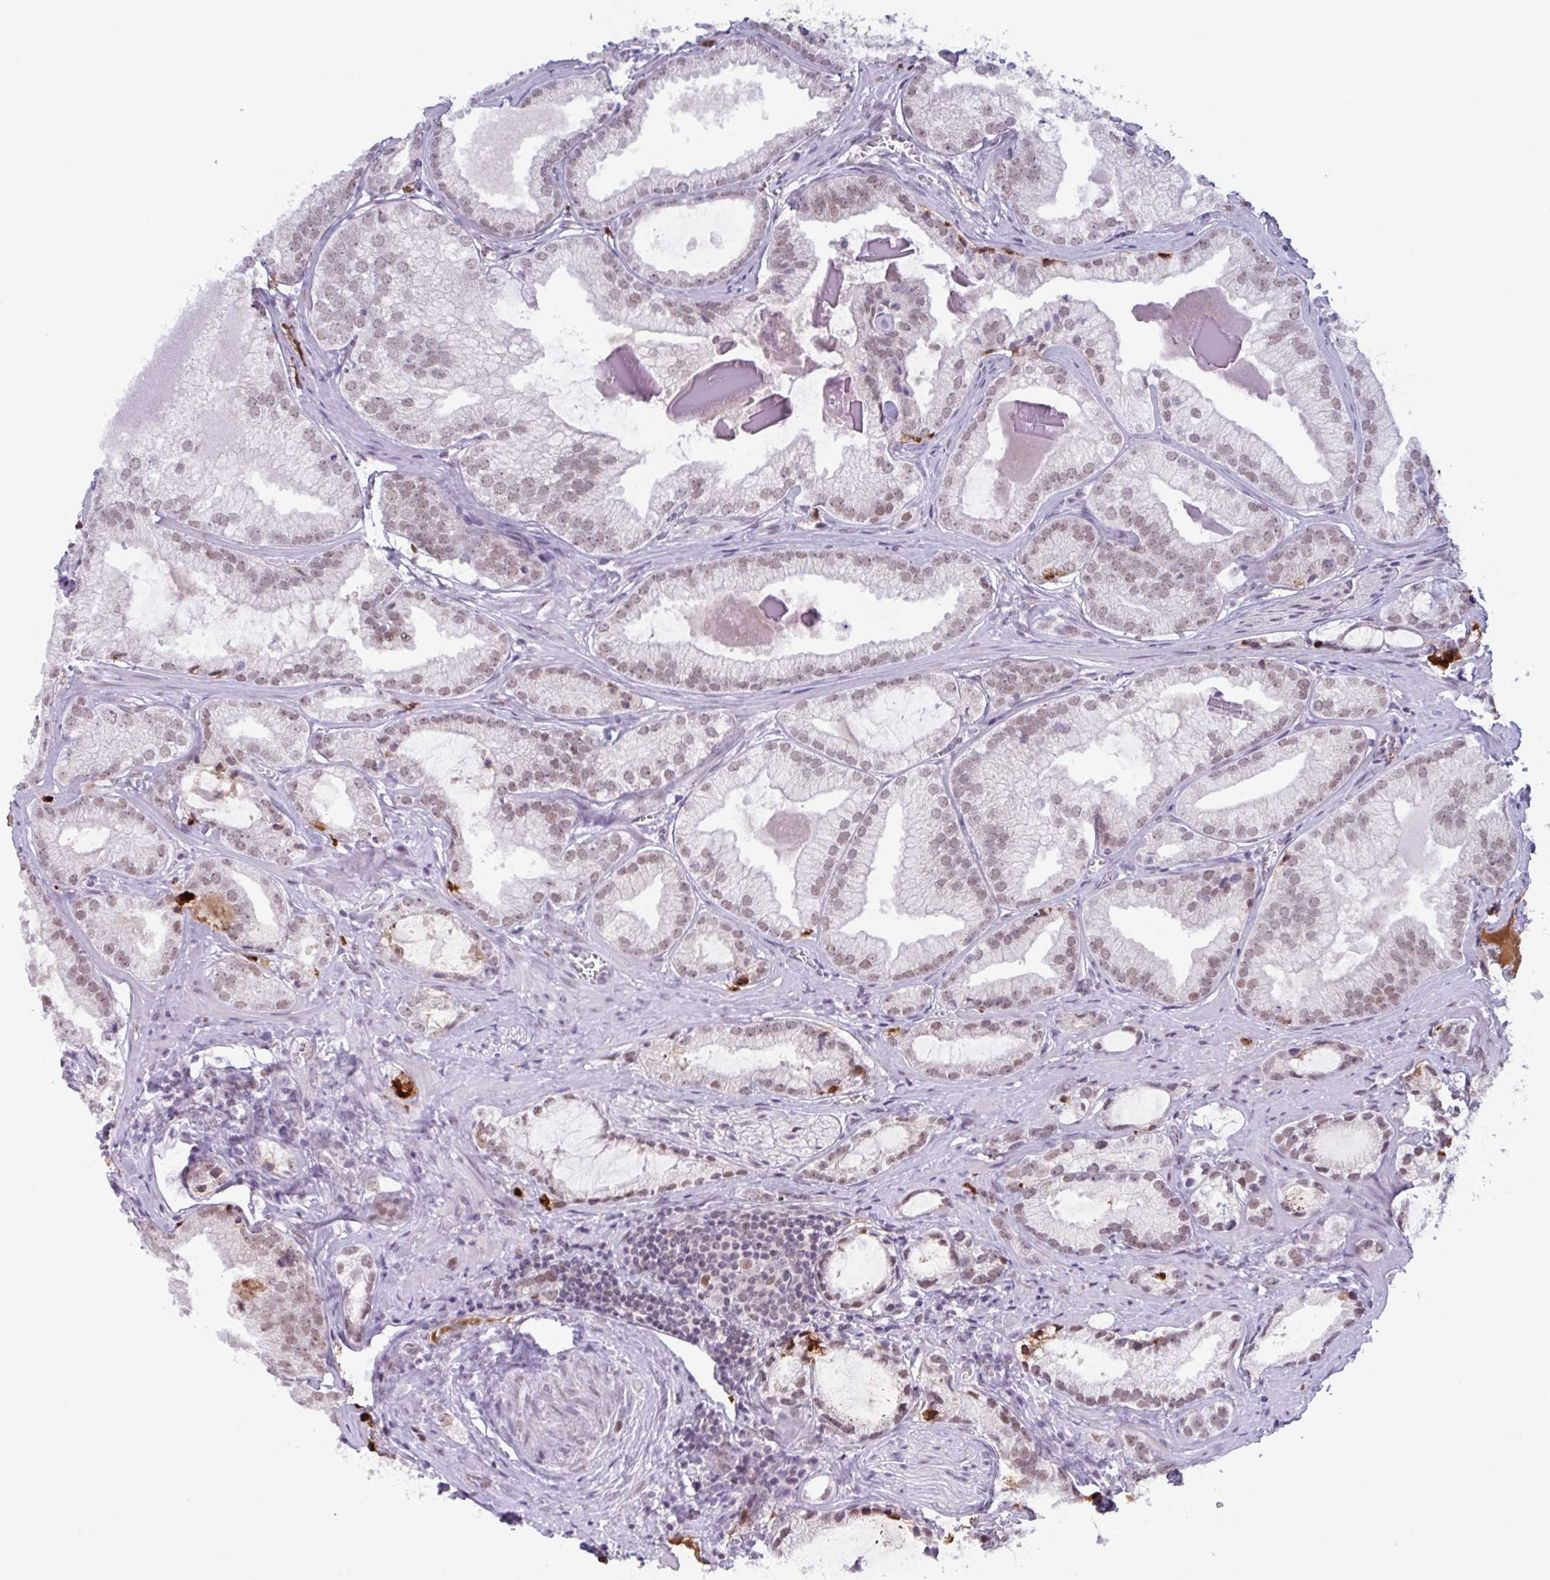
{"staining": {"intensity": "moderate", "quantity": ">75%", "location": "nuclear"}, "tissue": "prostate cancer", "cell_type": "Tumor cells", "image_type": "cancer", "snomed": [{"axis": "morphology", "description": "Adenocarcinoma, Medium grade"}, {"axis": "topography", "description": "Prostate"}], "caption": "High-power microscopy captured an IHC photomicrograph of prostate cancer (adenocarcinoma (medium-grade)), revealing moderate nuclear expression in approximately >75% of tumor cells. Nuclei are stained in blue.", "gene": "PLG", "patient": {"sex": "male", "age": 57}}